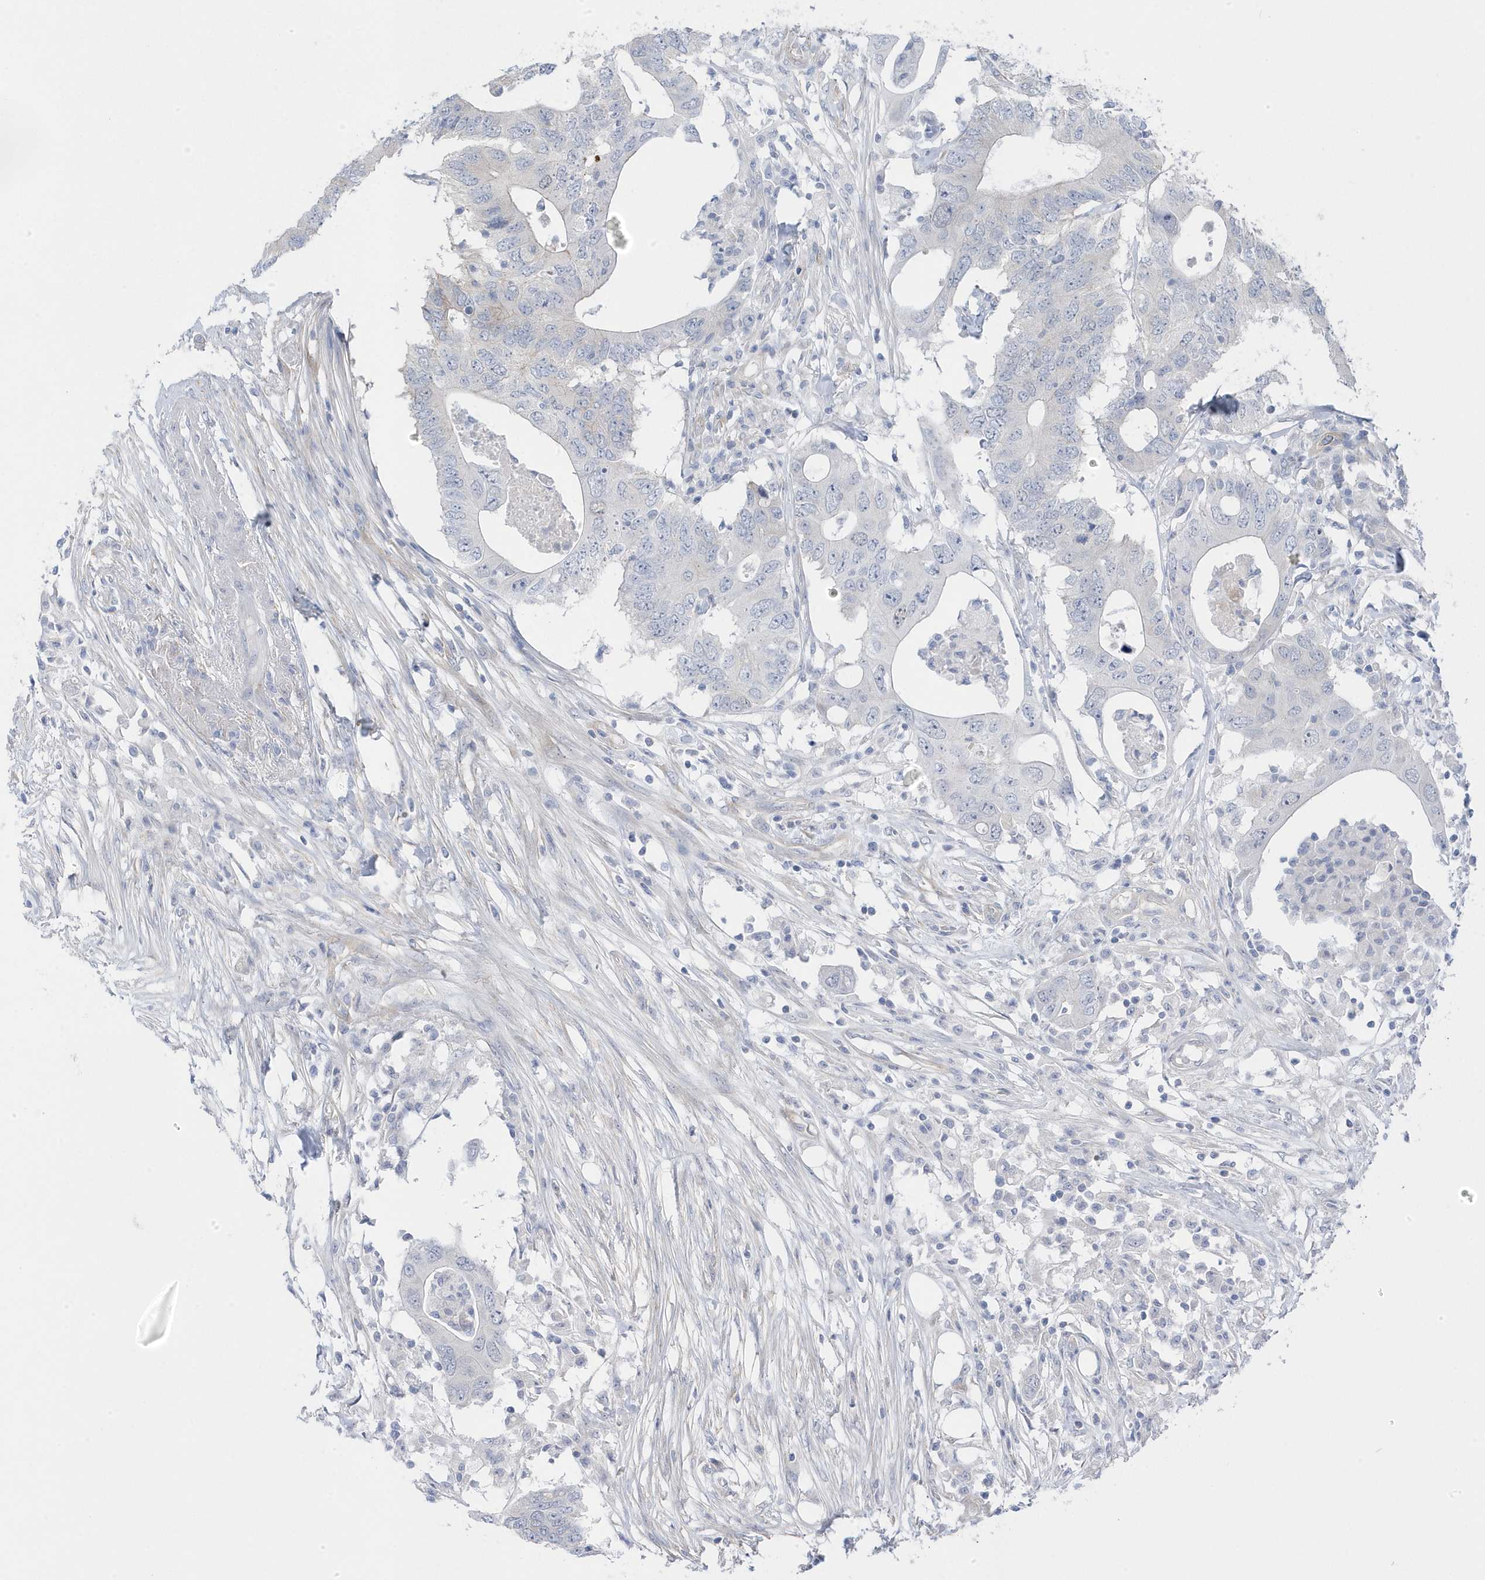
{"staining": {"intensity": "negative", "quantity": "none", "location": "none"}, "tissue": "colorectal cancer", "cell_type": "Tumor cells", "image_type": "cancer", "snomed": [{"axis": "morphology", "description": "Adenocarcinoma, NOS"}, {"axis": "topography", "description": "Colon"}], "caption": "Colorectal adenocarcinoma was stained to show a protein in brown. There is no significant positivity in tumor cells.", "gene": "ANAPC1", "patient": {"sex": "male", "age": 71}}